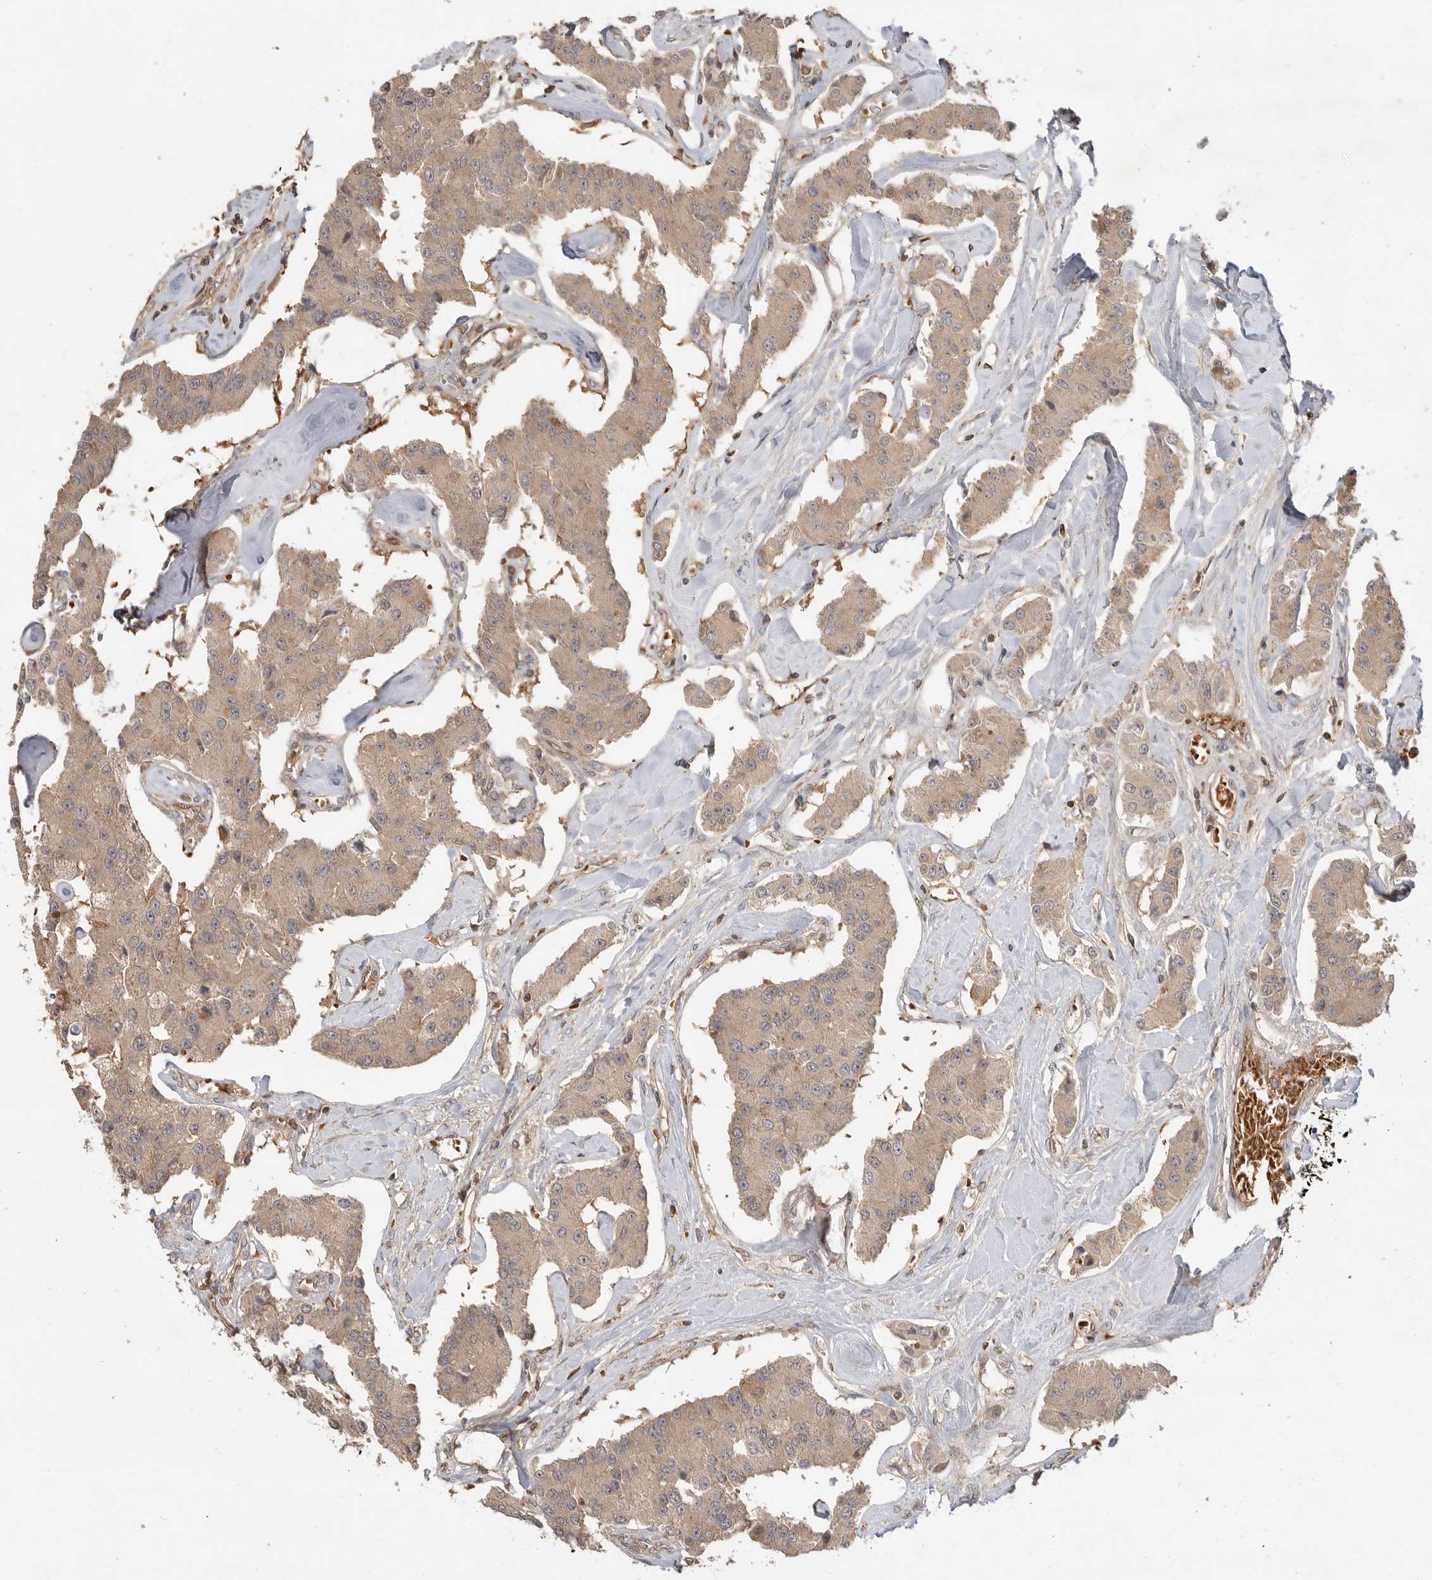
{"staining": {"intensity": "weak", "quantity": ">75%", "location": "cytoplasmic/membranous"}, "tissue": "carcinoid", "cell_type": "Tumor cells", "image_type": "cancer", "snomed": [{"axis": "morphology", "description": "Carcinoid, malignant, NOS"}, {"axis": "topography", "description": "Pancreas"}], "caption": "A low amount of weak cytoplasmic/membranous positivity is seen in approximately >75% of tumor cells in carcinoid tissue.", "gene": "CLDN12", "patient": {"sex": "male", "age": 41}}